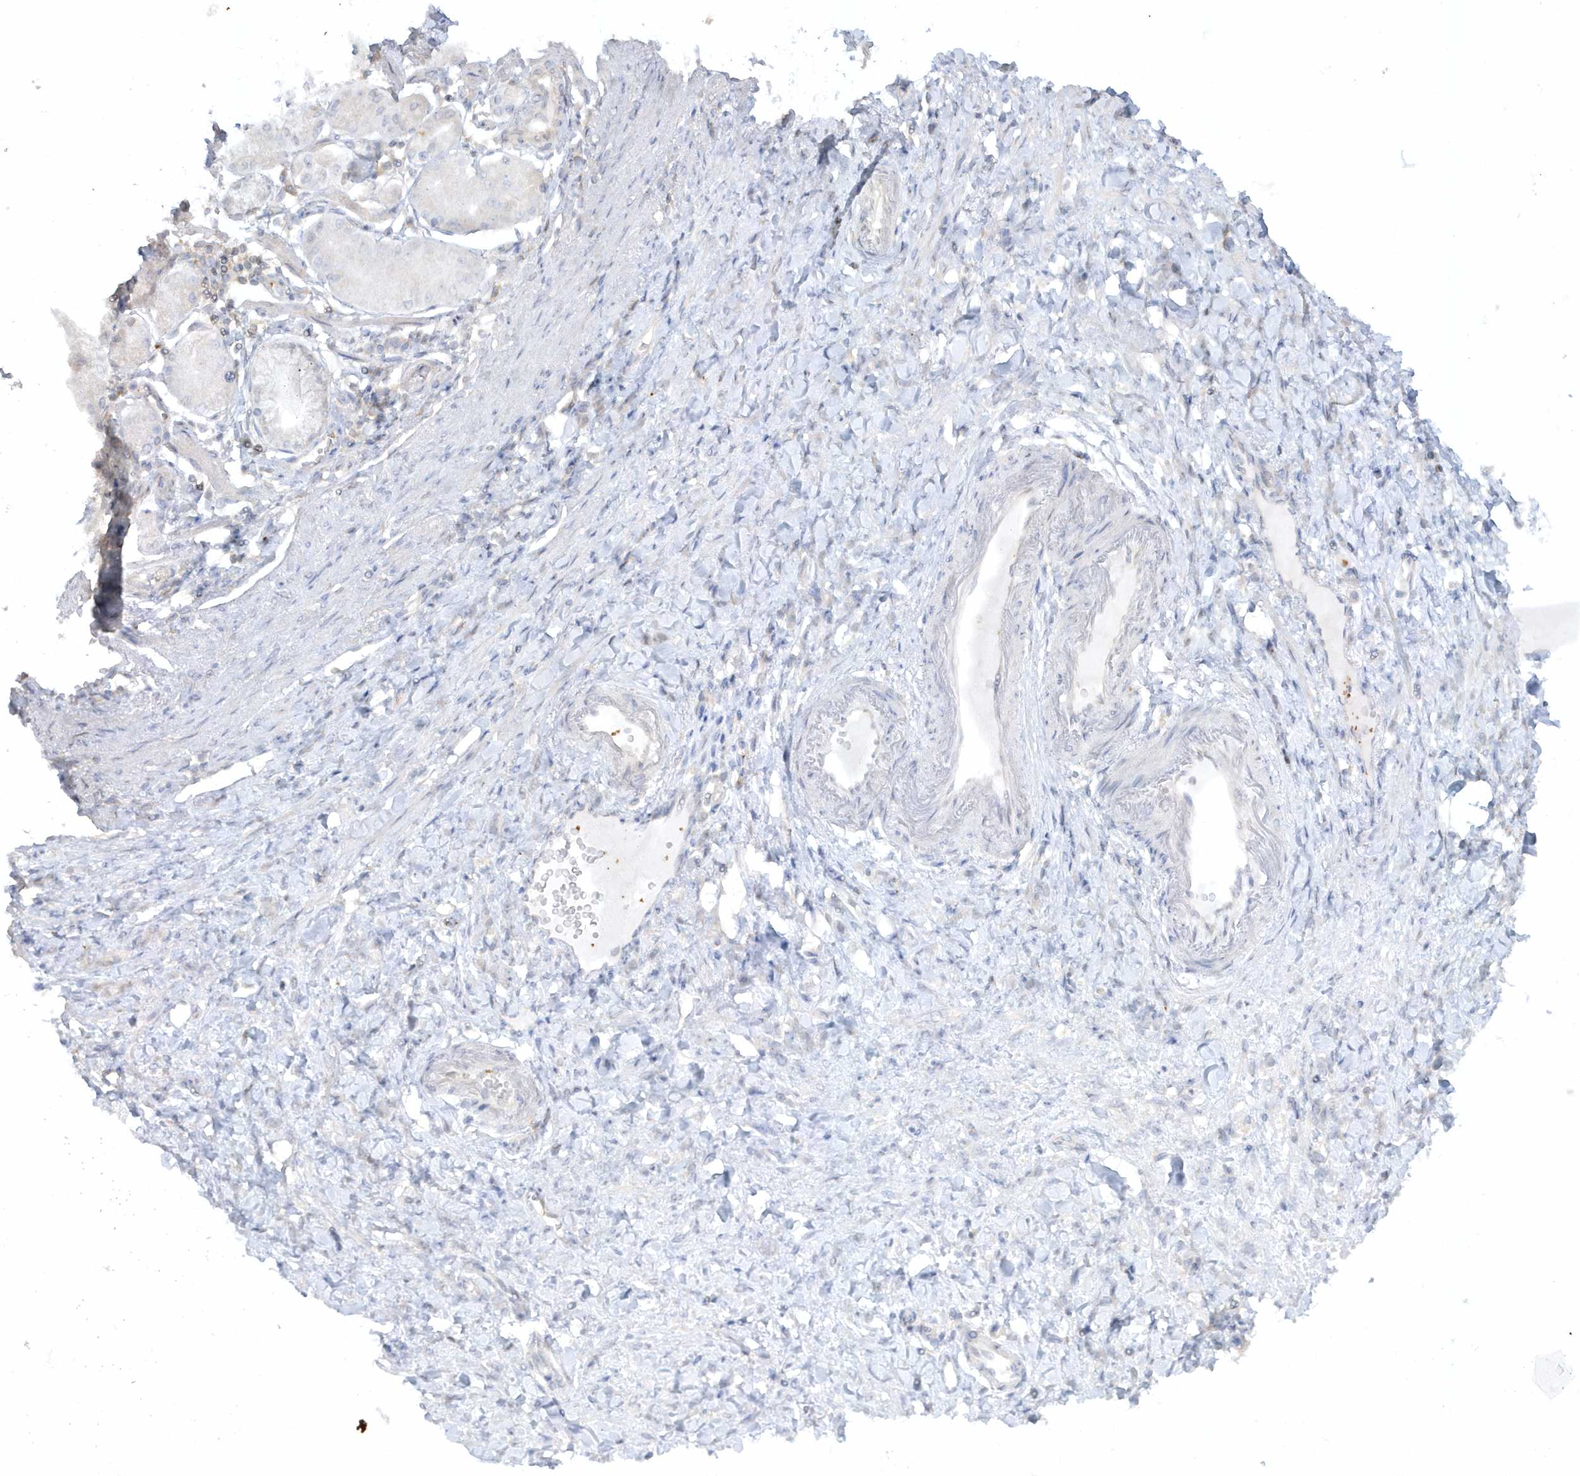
{"staining": {"intensity": "negative", "quantity": "none", "location": "none"}, "tissue": "stomach cancer", "cell_type": "Tumor cells", "image_type": "cancer", "snomed": [{"axis": "morphology", "description": "Normal tissue, NOS"}, {"axis": "morphology", "description": "Adenocarcinoma, NOS"}, {"axis": "topography", "description": "Stomach"}], "caption": "There is no significant staining in tumor cells of stomach cancer.", "gene": "BSN", "patient": {"sex": "male", "age": 82}}